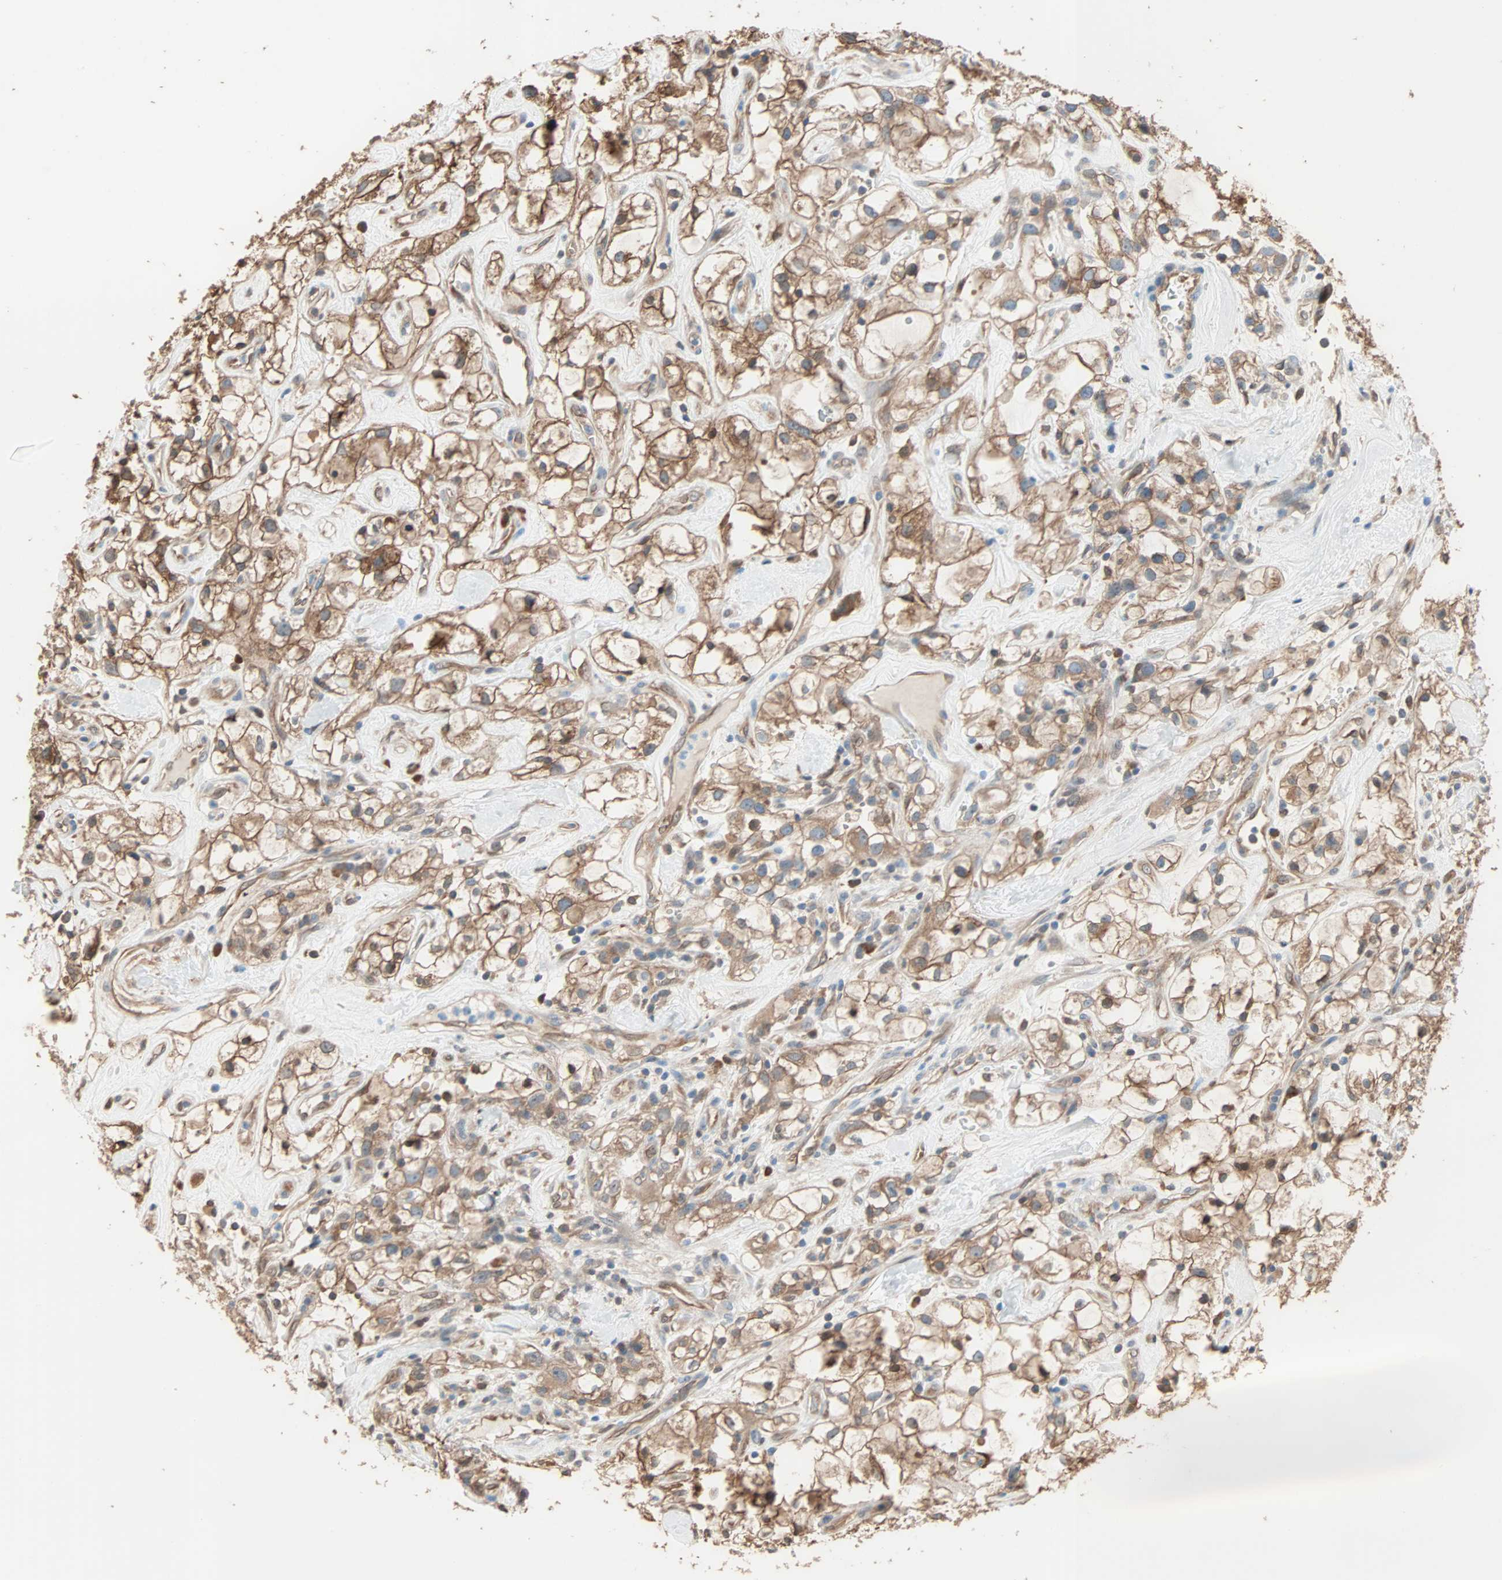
{"staining": {"intensity": "moderate", "quantity": ">75%", "location": "cytoplasmic/membranous"}, "tissue": "renal cancer", "cell_type": "Tumor cells", "image_type": "cancer", "snomed": [{"axis": "morphology", "description": "Adenocarcinoma, NOS"}, {"axis": "topography", "description": "Kidney"}], "caption": "Protein expression analysis of human renal adenocarcinoma reveals moderate cytoplasmic/membranous staining in about >75% of tumor cells. The staining was performed using DAB, with brown indicating positive protein expression. Nuclei are stained blue with hematoxylin.", "gene": "PRDX1", "patient": {"sex": "female", "age": 60}}